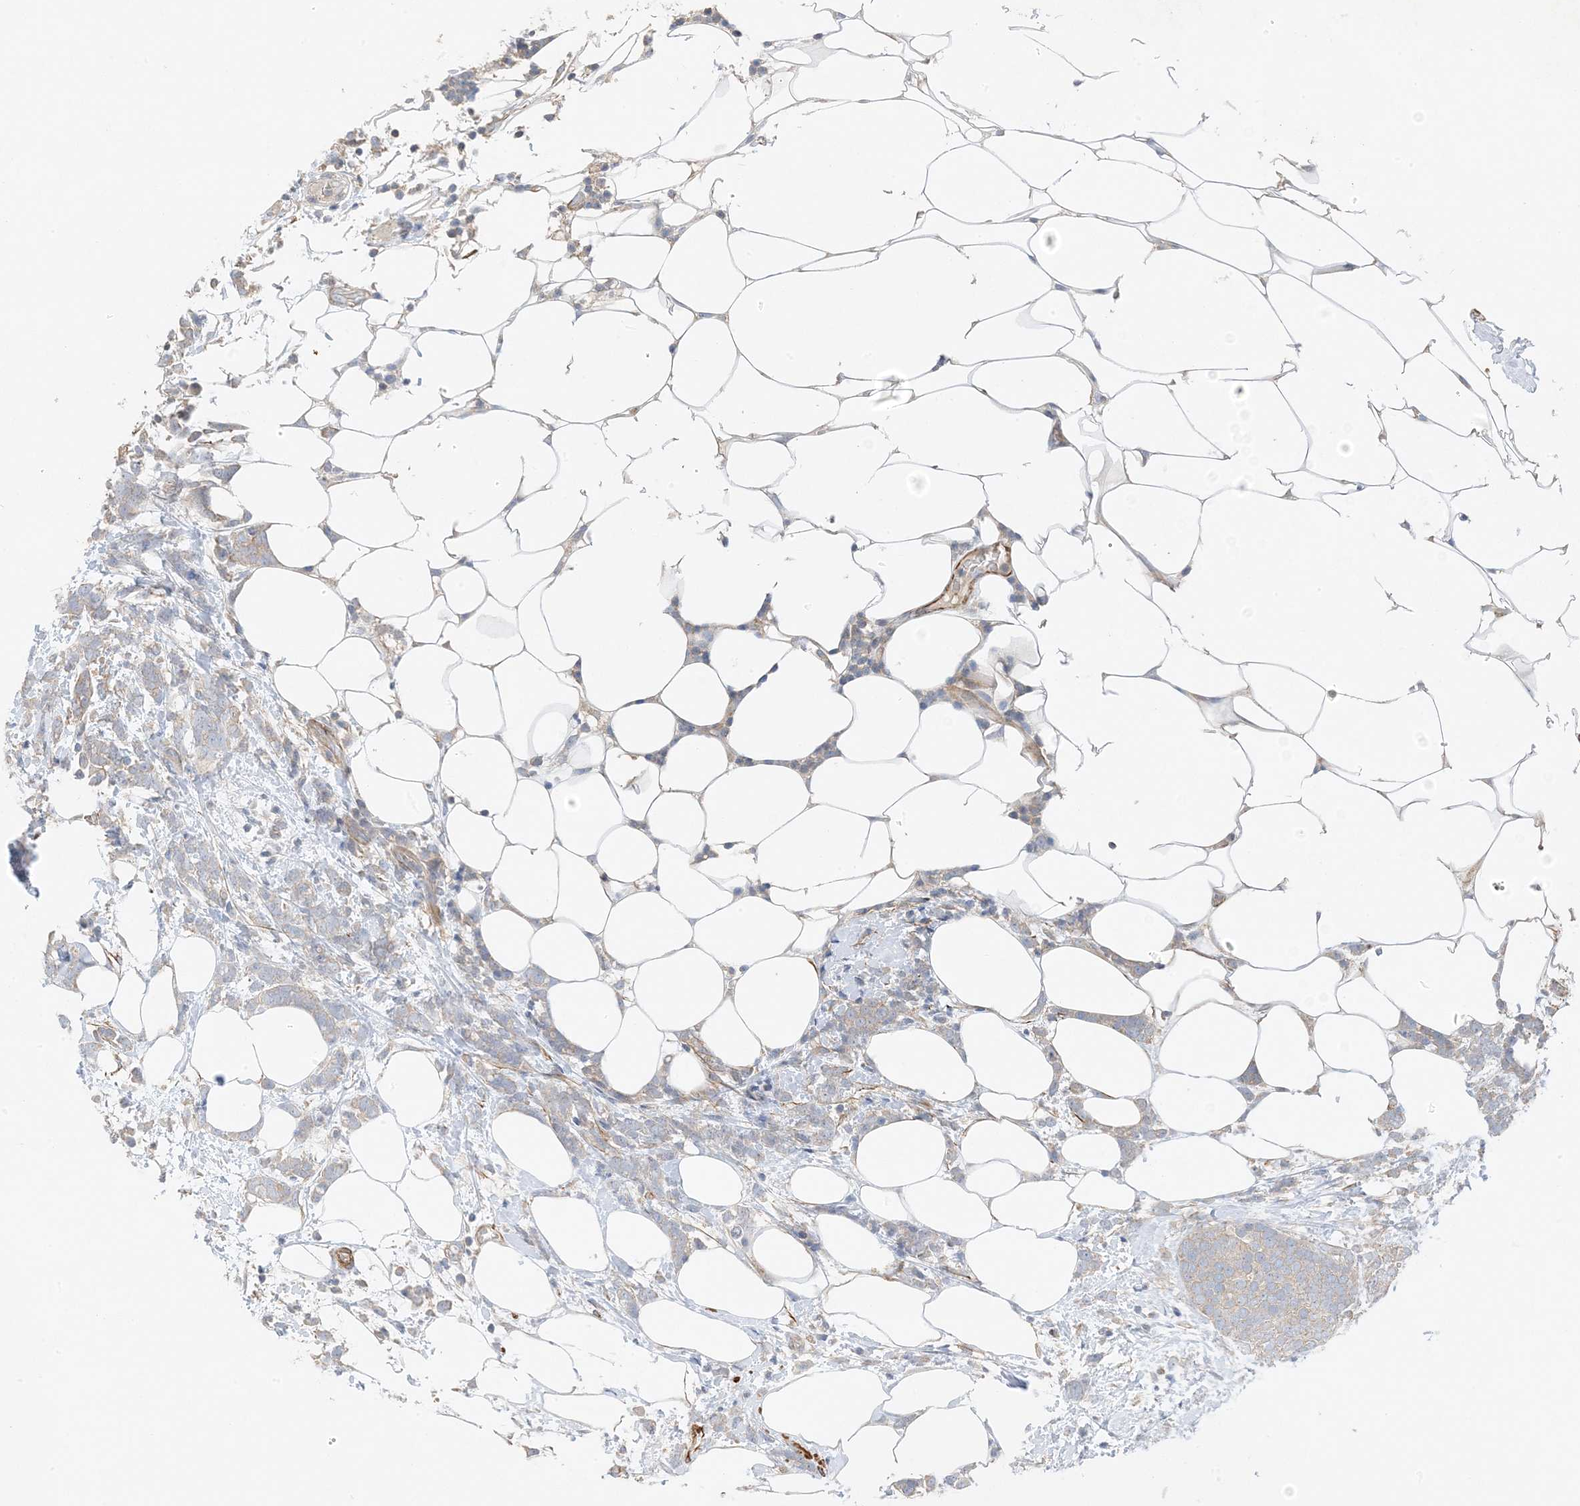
{"staining": {"intensity": "weak", "quantity": "25%-75%", "location": "cytoplasmic/membranous"}, "tissue": "breast cancer", "cell_type": "Tumor cells", "image_type": "cancer", "snomed": [{"axis": "morphology", "description": "Lobular carcinoma"}, {"axis": "topography", "description": "Breast"}], "caption": "High-magnification brightfield microscopy of breast lobular carcinoma stained with DAB (3,3'-diaminobenzidine) (brown) and counterstained with hematoxylin (blue). tumor cells exhibit weak cytoplasmic/membranous expression is seen in about25%-75% of cells.", "gene": "KIFBP", "patient": {"sex": "female", "age": 58}}